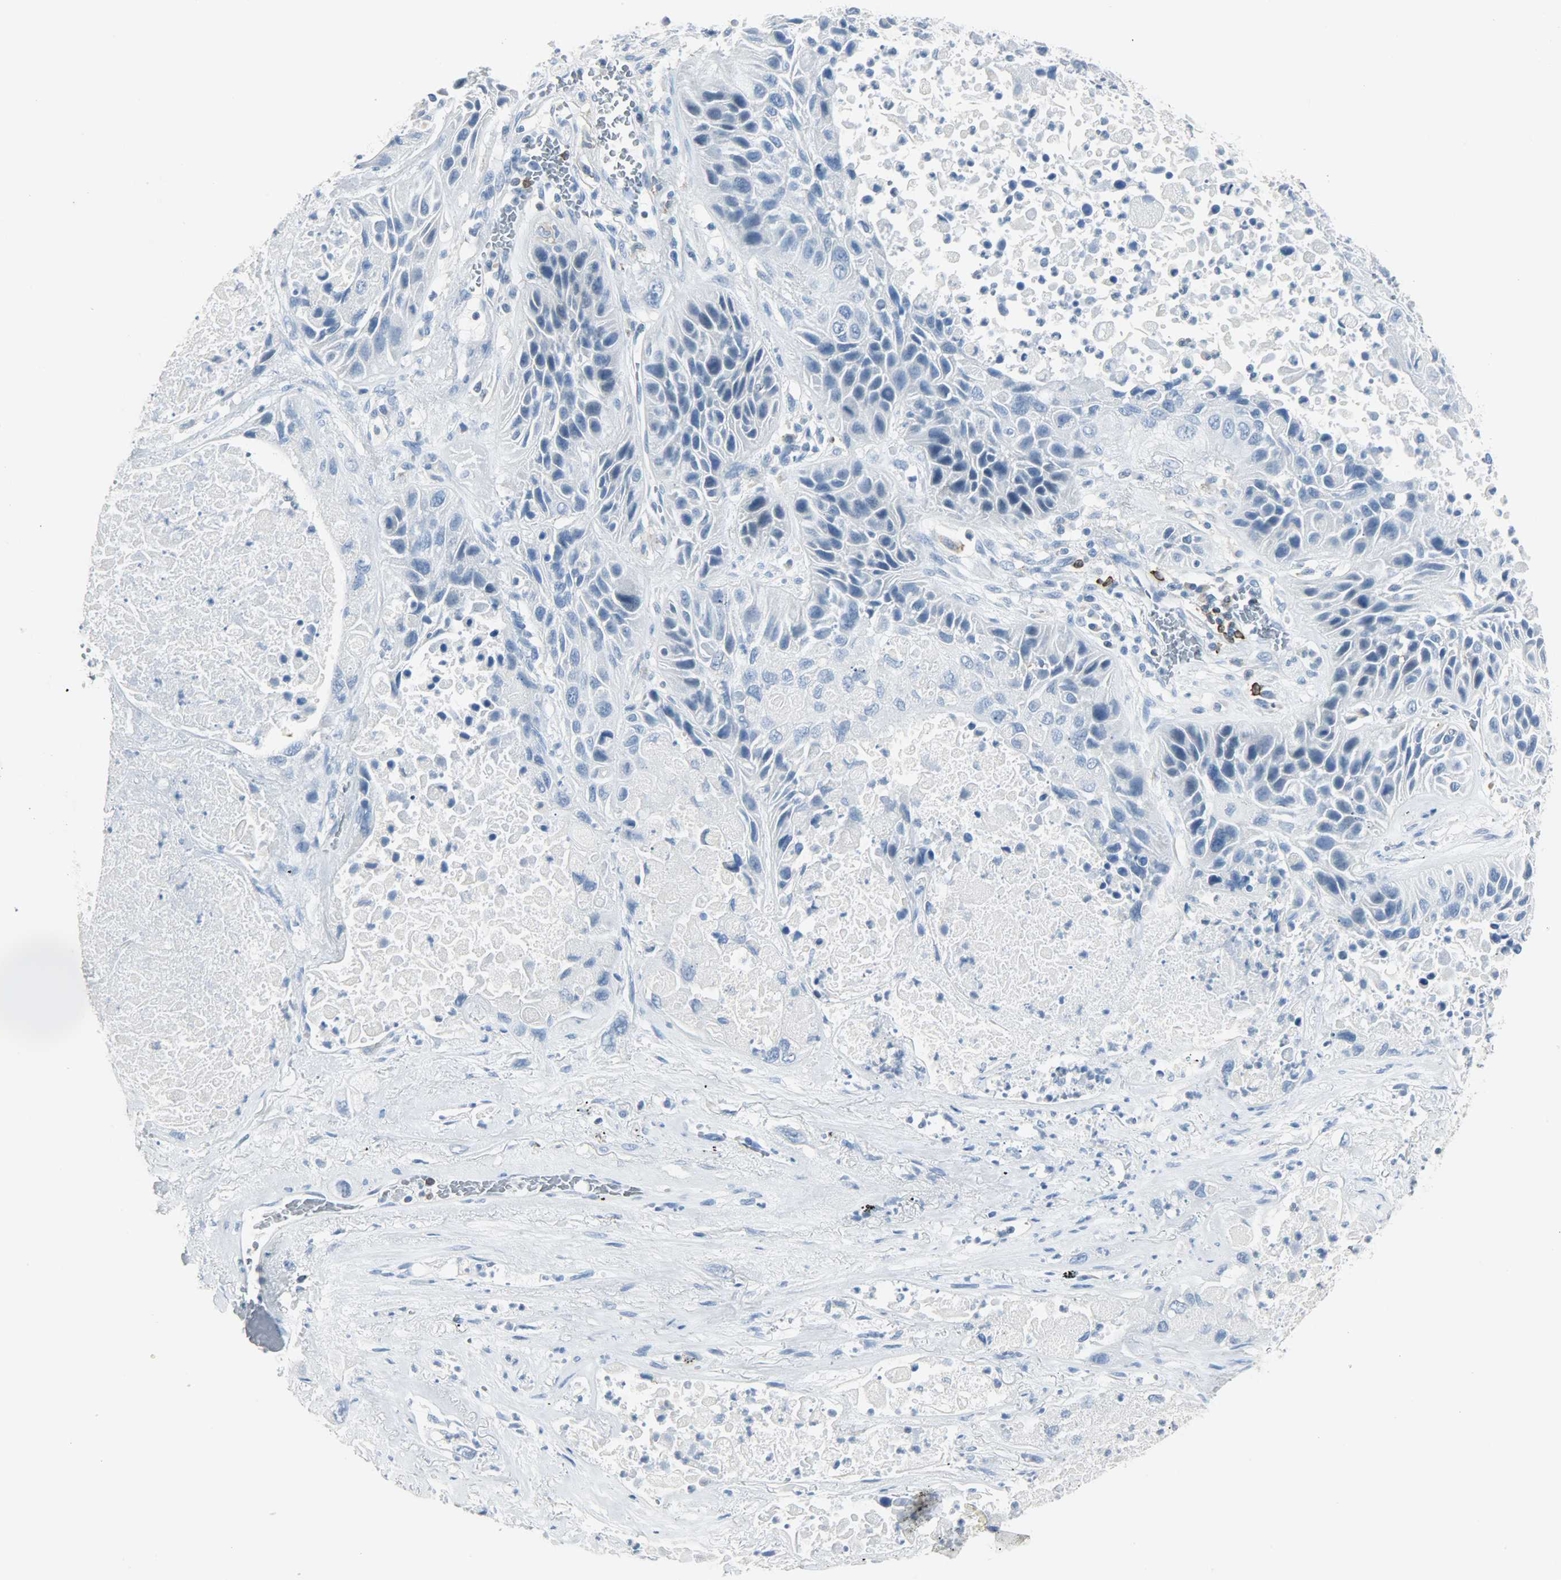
{"staining": {"intensity": "negative", "quantity": "none", "location": "none"}, "tissue": "lung cancer", "cell_type": "Tumor cells", "image_type": "cancer", "snomed": [{"axis": "morphology", "description": "Squamous cell carcinoma, NOS"}, {"axis": "topography", "description": "Lung"}], "caption": "This is an immunohistochemistry (IHC) image of human lung cancer. There is no expression in tumor cells.", "gene": "PTPN6", "patient": {"sex": "female", "age": 76}}